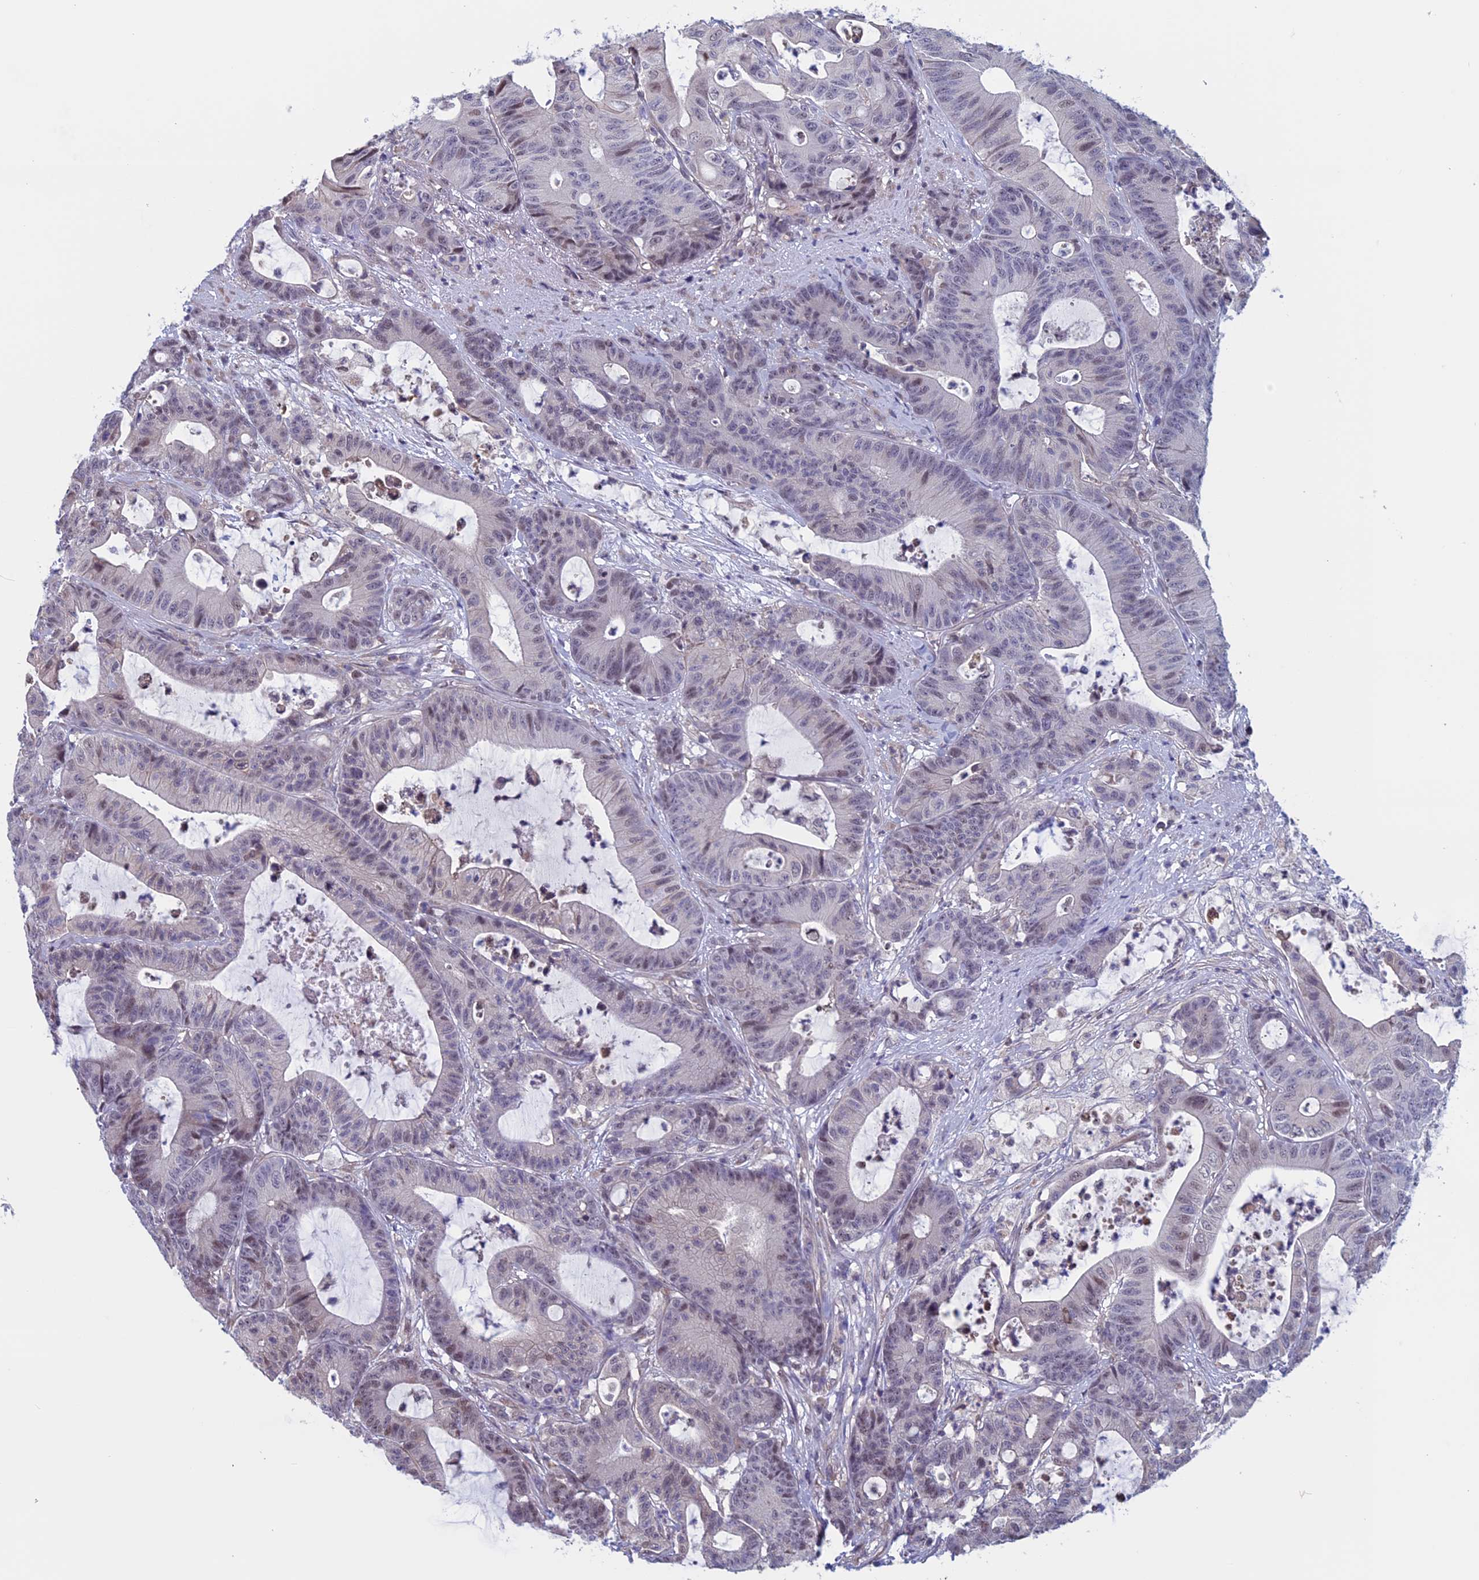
{"staining": {"intensity": "weak", "quantity": "<25%", "location": "nuclear"}, "tissue": "colorectal cancer", "cell_type": "Tumor cells", "image_type": "cancer", "snomed": [{"axis": "morphology", "description": "Adenocarcinoma, NOS"}, {"axis": "topography", "description": "Colon"}], "caption": "Colorectal adenocarcinoma was stained to show a protein in brown. There is no significant positivity in tumor cells.", "gene": "SLC1A6", "patient": {"sex": "female", "age": 84}}